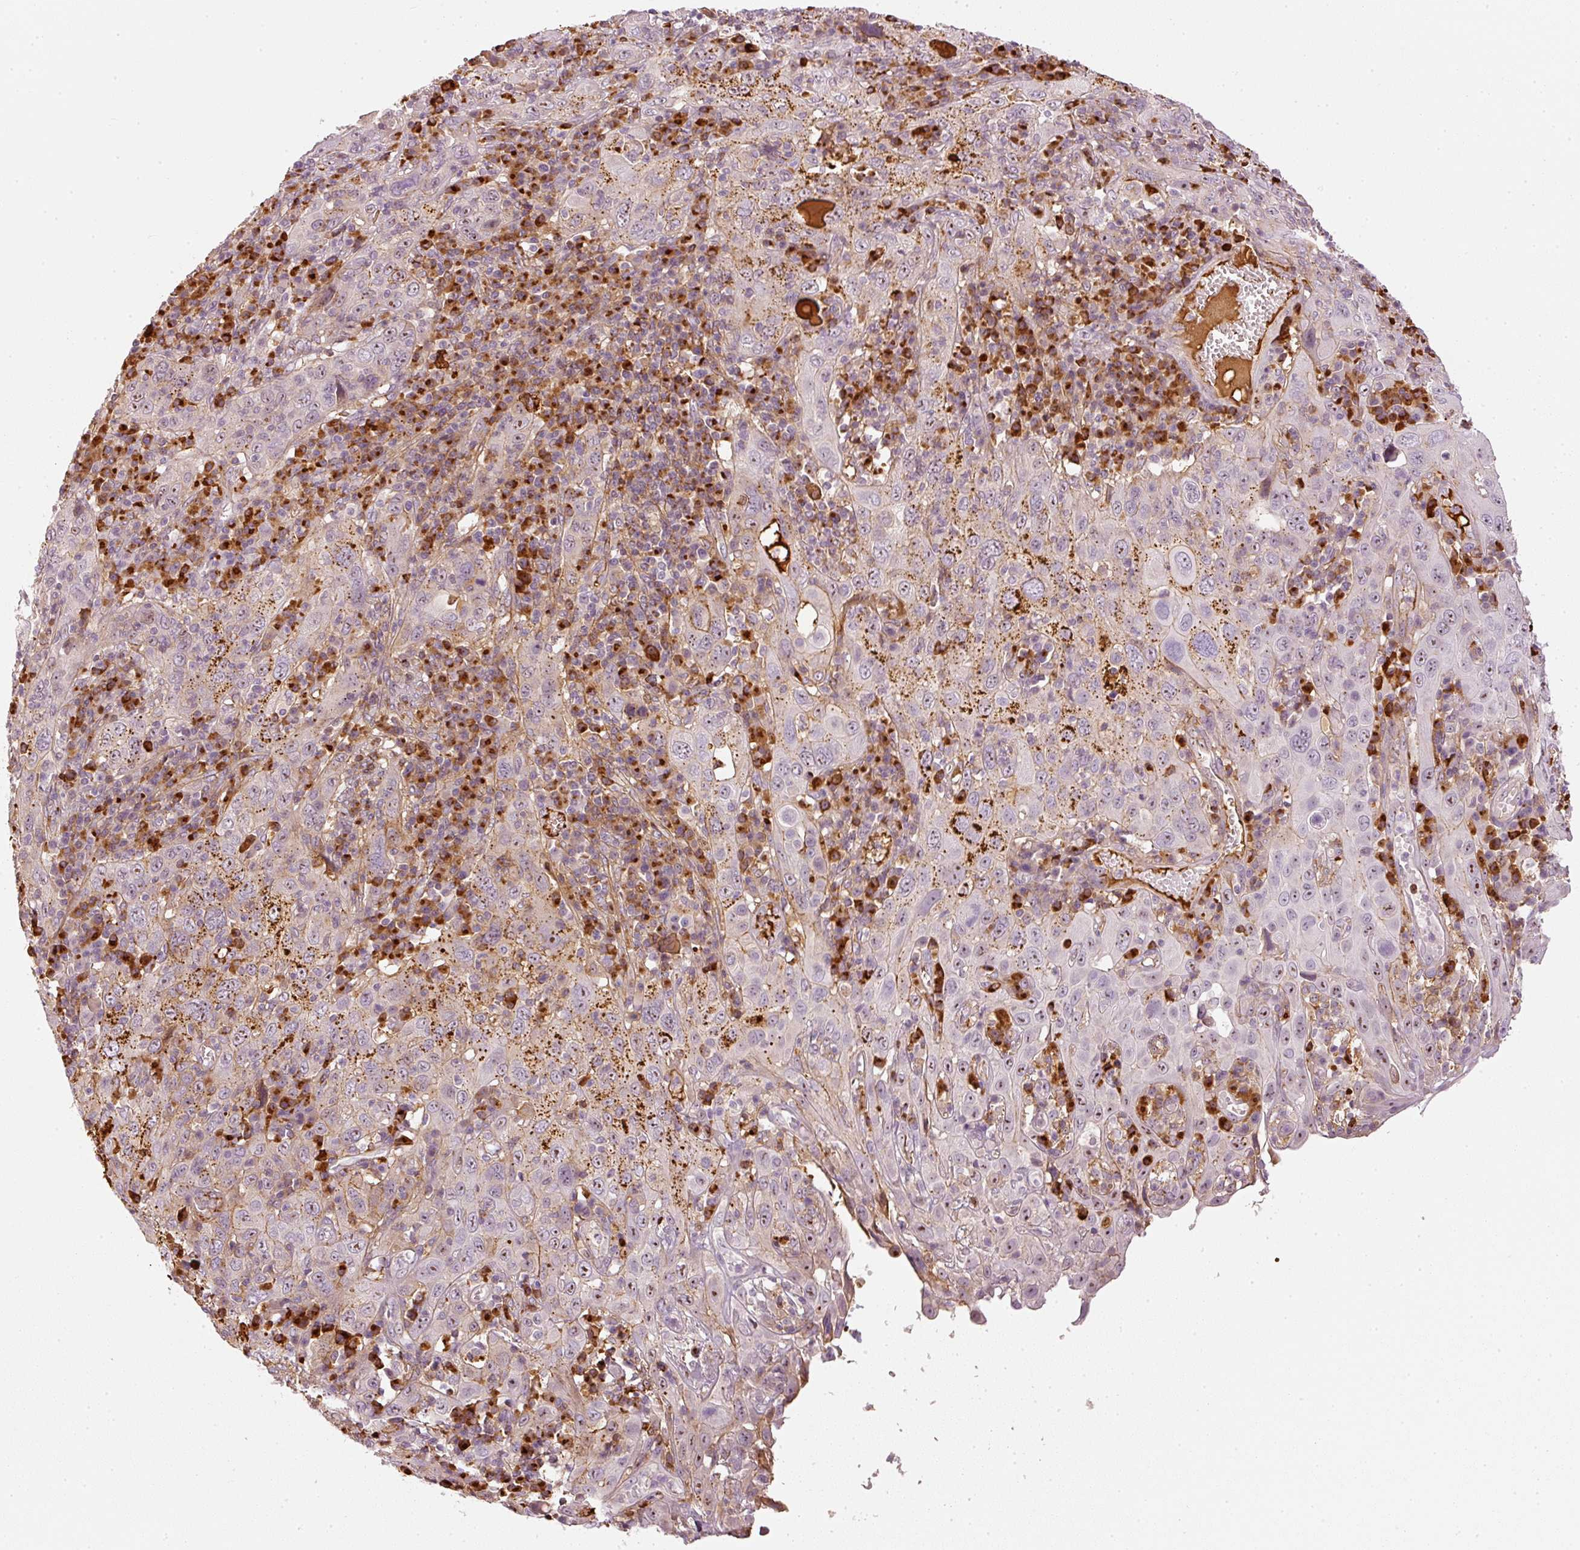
{"staining": {"intensity": "strong", "quantity": "<25%", "location": "cytoplasmic/membranous"}, "tissue": "cervical cancer", "cell_type": "Tumor cells", "image_type": "cancer", "snomed": [{"axis": "morphology", "description": "Squamous cell carcinoma, NOS"}, {"axis": "topography", "description": "Cervix"}], "caption": "Human squamous cell carcinoma (cervical) stained with a protein marker shows strong staining in tumor cells.", "gene": "VCAM1", "patient": {"sex": "female", "age": 46}}